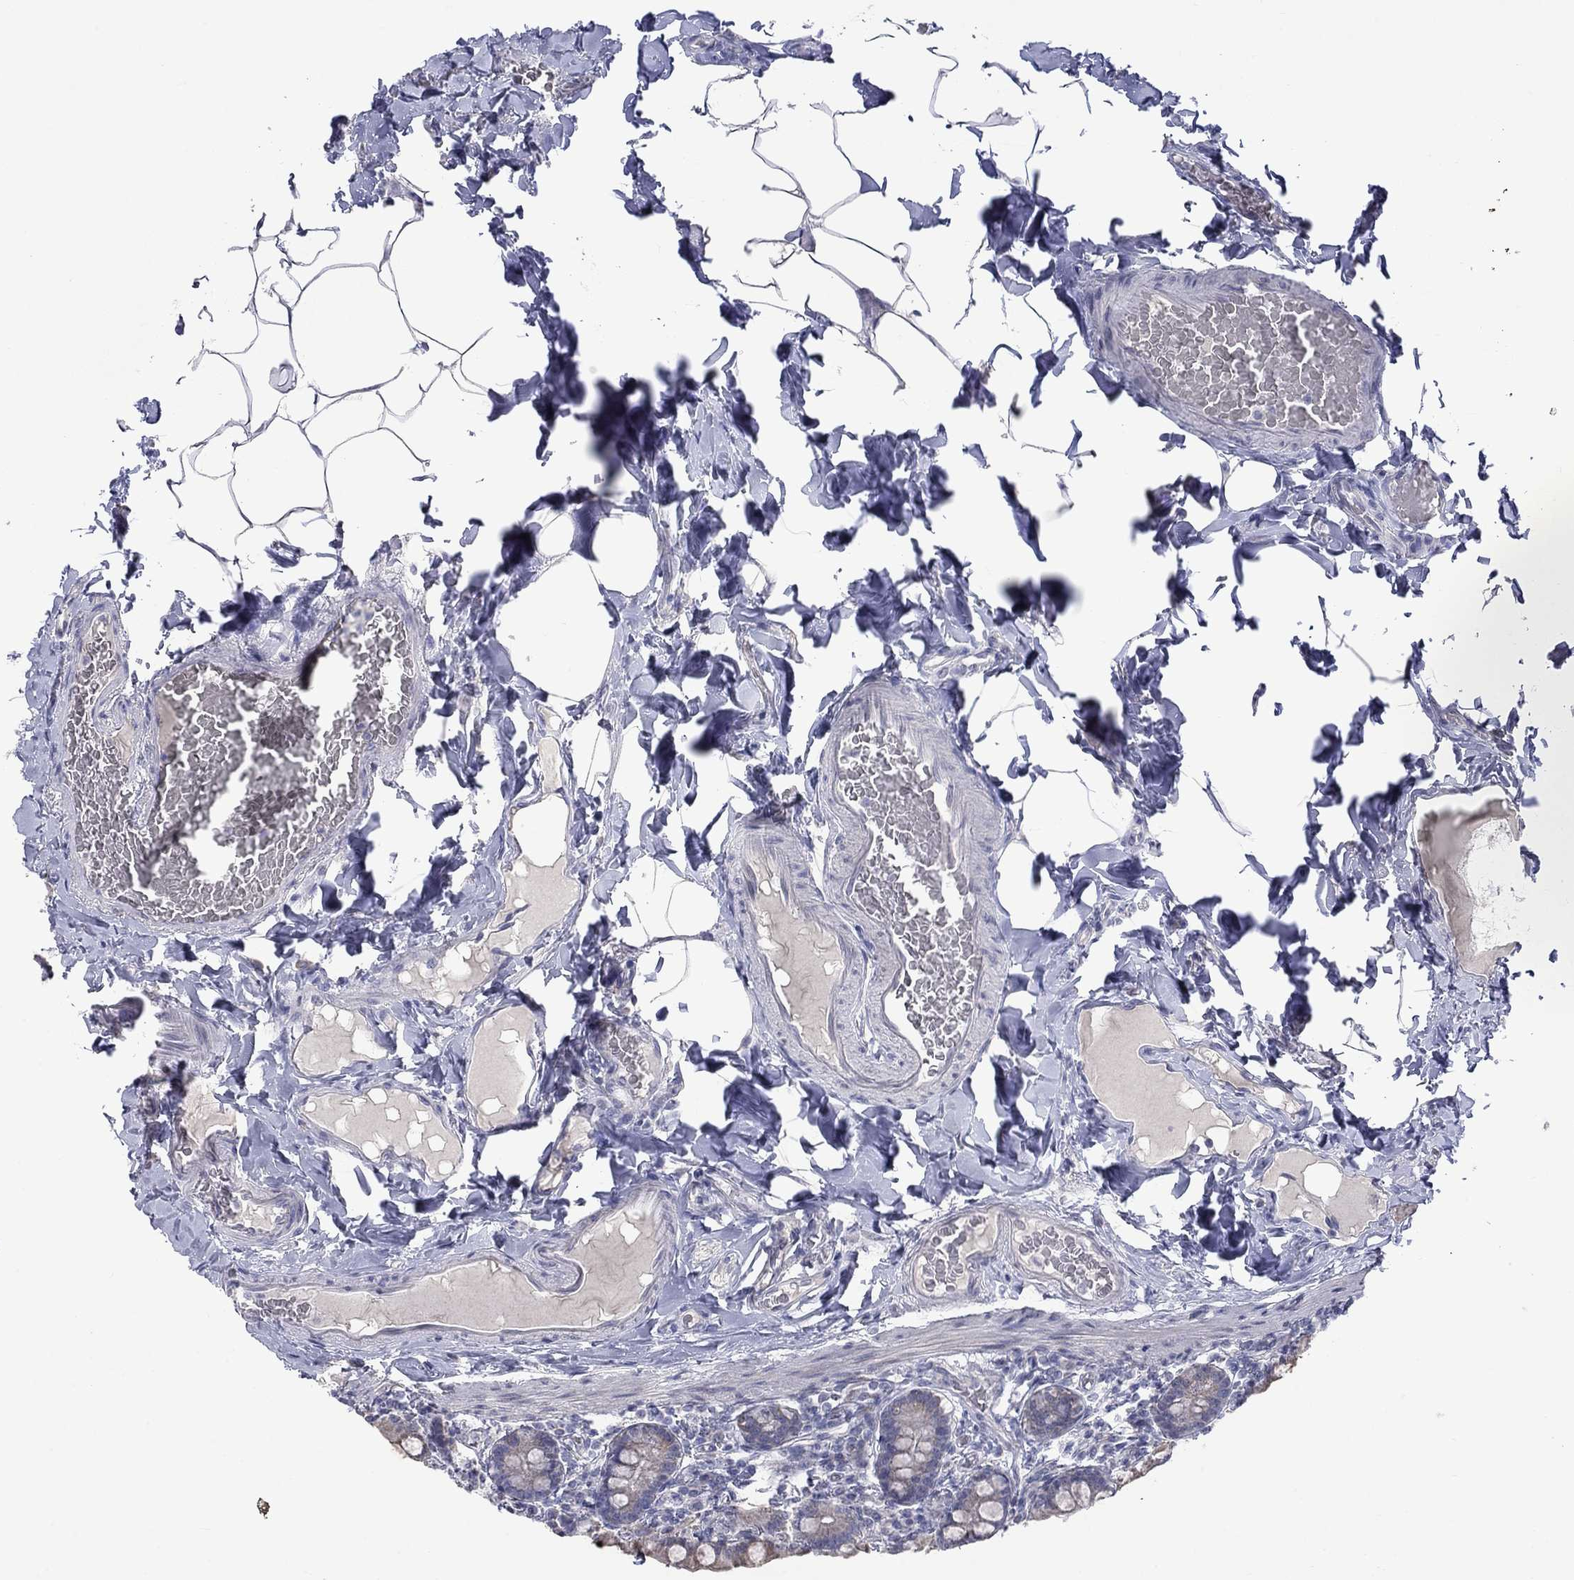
{"staining": {"intensity": "weak", "quantity": "25%-75%", "location": "cytoplasmic/membranous"}, "tissue": "small intestine", "cell_type": "Glandular cells", "image_type": "normal", "snomed": [{"axis": "morphology", "description": "Normal tissue, NOS"}, {"axis": "topography", "description": "Small intestine"}], "caption": "About 25%-75% of glandular cells in benign small intestine exhibit weak cytoplasmic/membranous protein positivity as visualized by brown immunohistochemical staining.", "gene": "KCNJ16", "patient": {"sex": "male", "age": 66}}